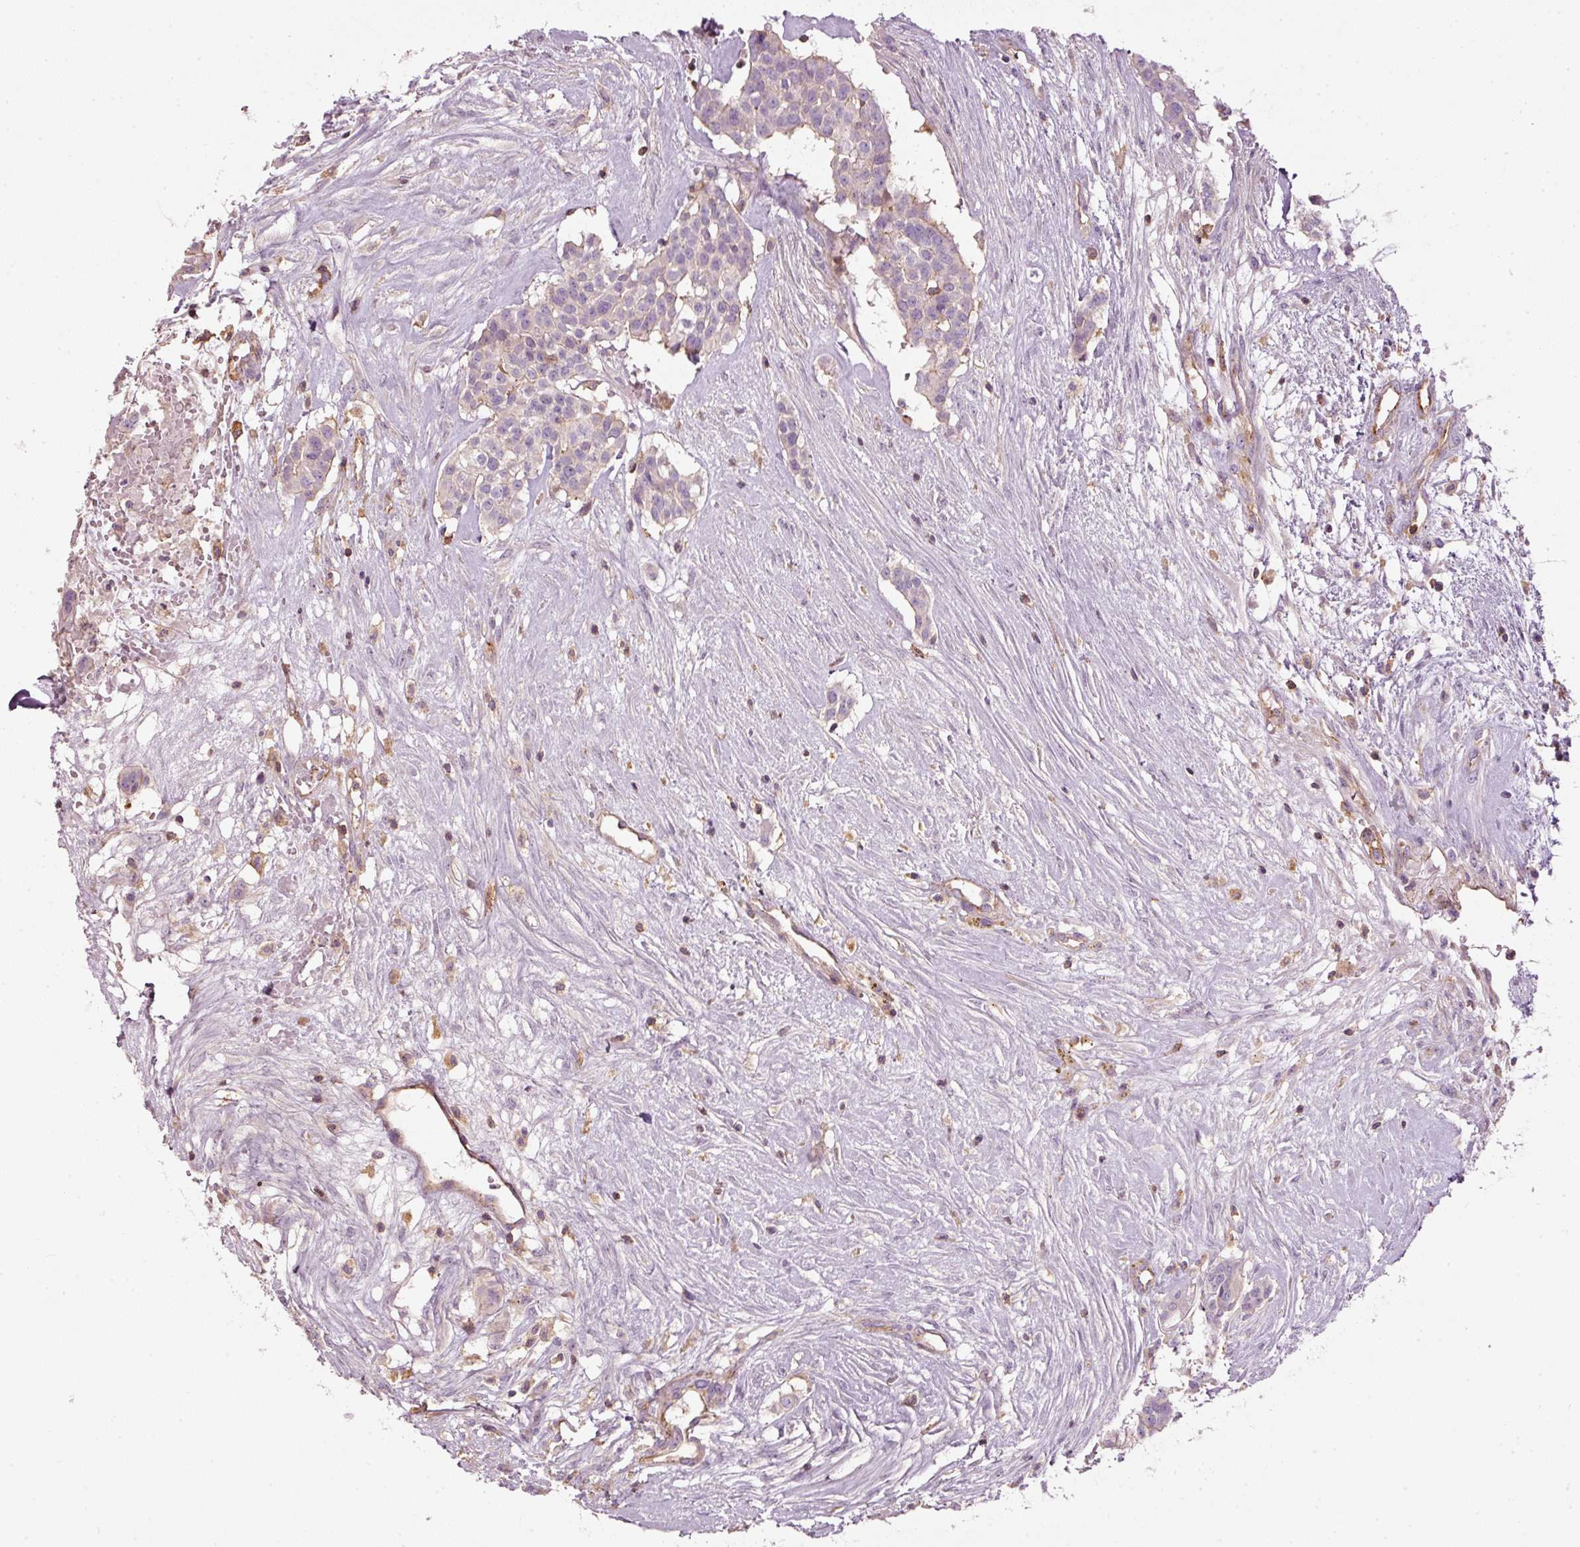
{"staining": {"intensity": "negative", "quantity": "none", "location": "none"}, "tissue": "head and neck cancer", "cell_type": "Tumor cells", "image_type": "cancer", "snomed": [{"axis": "morphology", "description": "Adenocarcinoma, NOS"}, {"axis": "topography", "description": "Head-Neck"}], "caption": "An immunohistochemistry (IHC) histopathology image of head and neck cancer (adenocarcinoma) is shown. There is no staining in tumor cells of head and neck cancer (adenocarcinoma).", "gene": "SIPA1", "patient": {"sex": "male", "age": 81}}